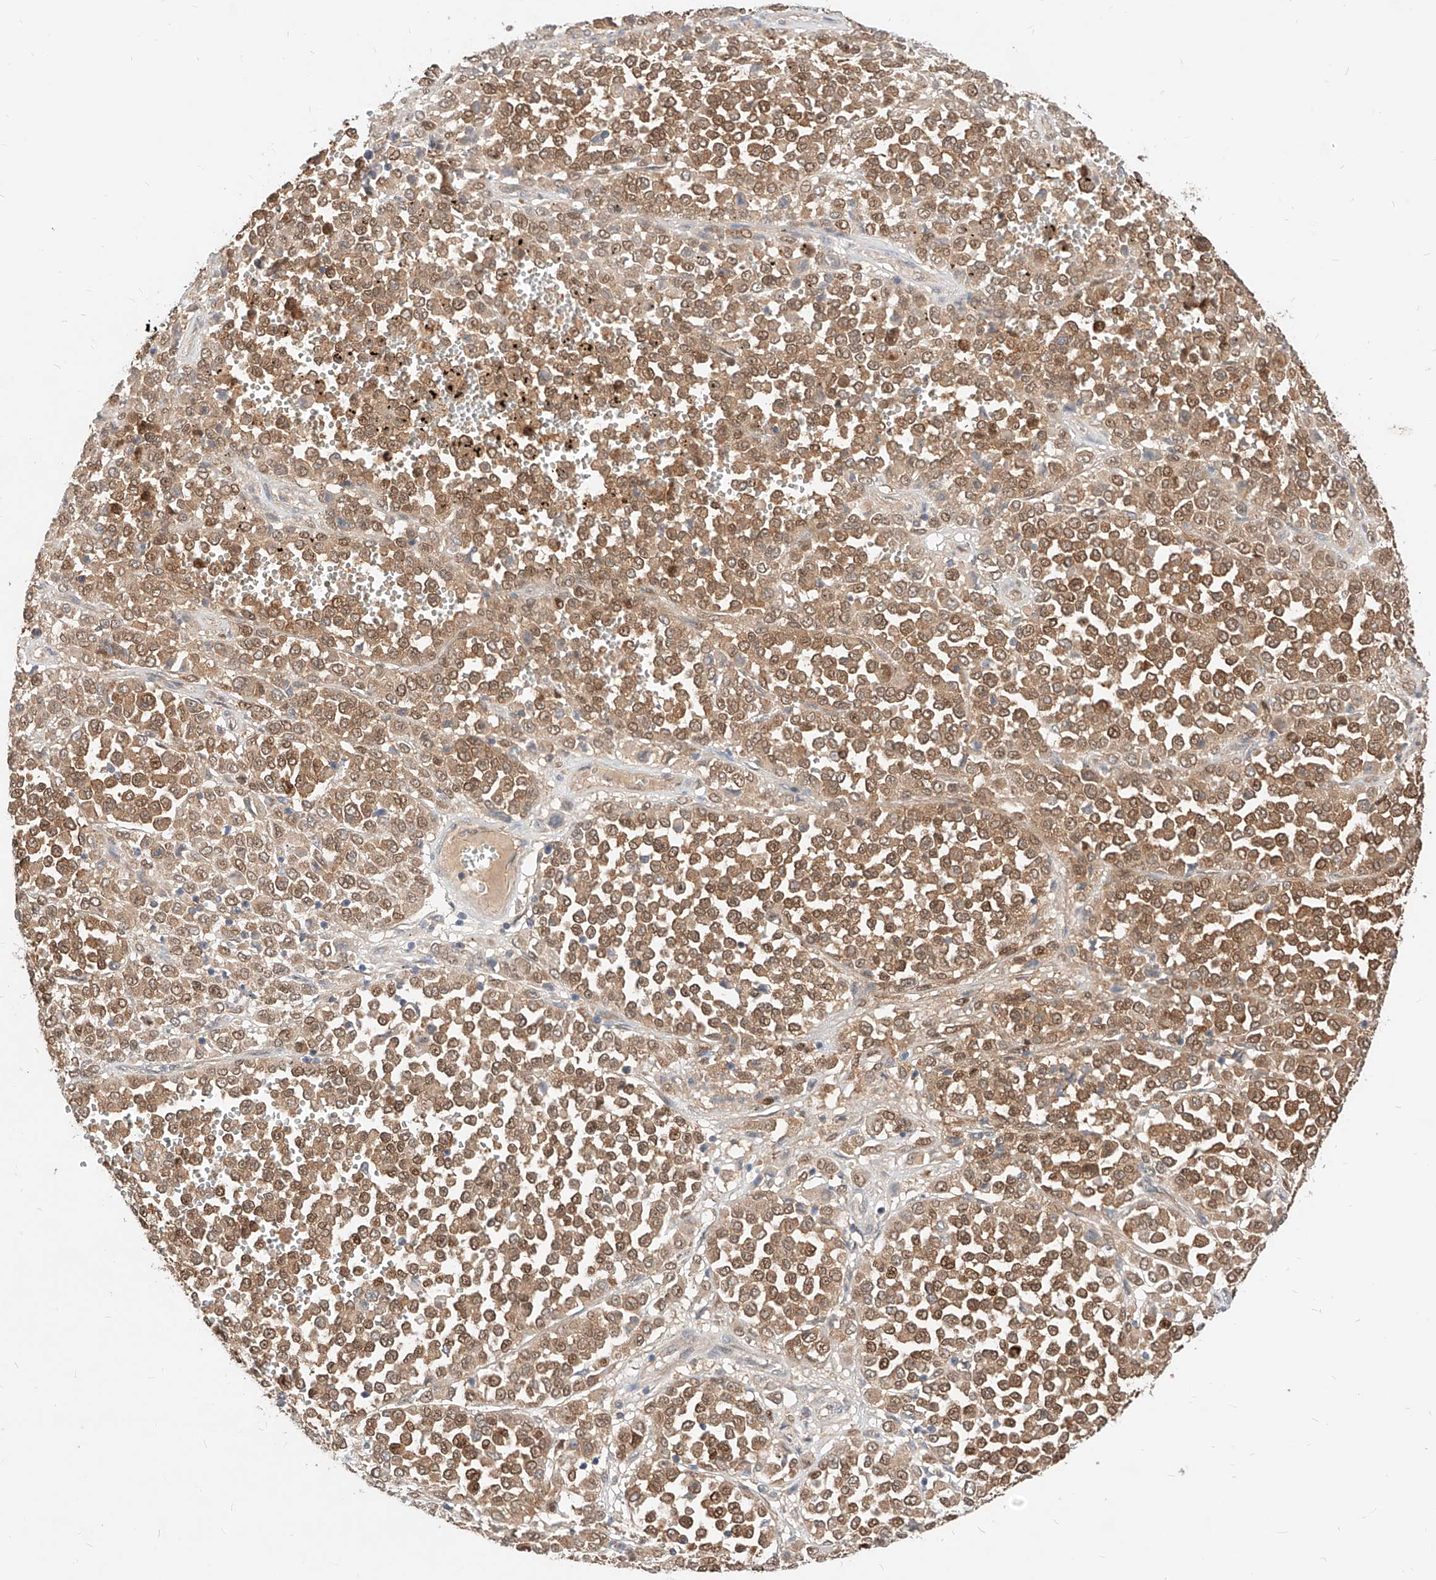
{"staining": {"intensity": "moderate", "quantity": ">75%", "location": "cytoplasmic/membranous,nuclear"}, "tissue": "melanoma", "cell_type": "Tumor cells", "image_type": "cancer", "snomed": [{"axis": "morphology", "description": "Malignant melanoma, Metastatic site"}, {"axis": "topography", "description": "Pancreas"}], "caption": "Protein expression analysis of malignant melanoma (metastatic site) reveals moderate cytoplasmic/membranous and nuclear expression in approximately >75% of tumor cells.", "gene": "TSNAX", "patient": {"sex": "female", "age": 30}}